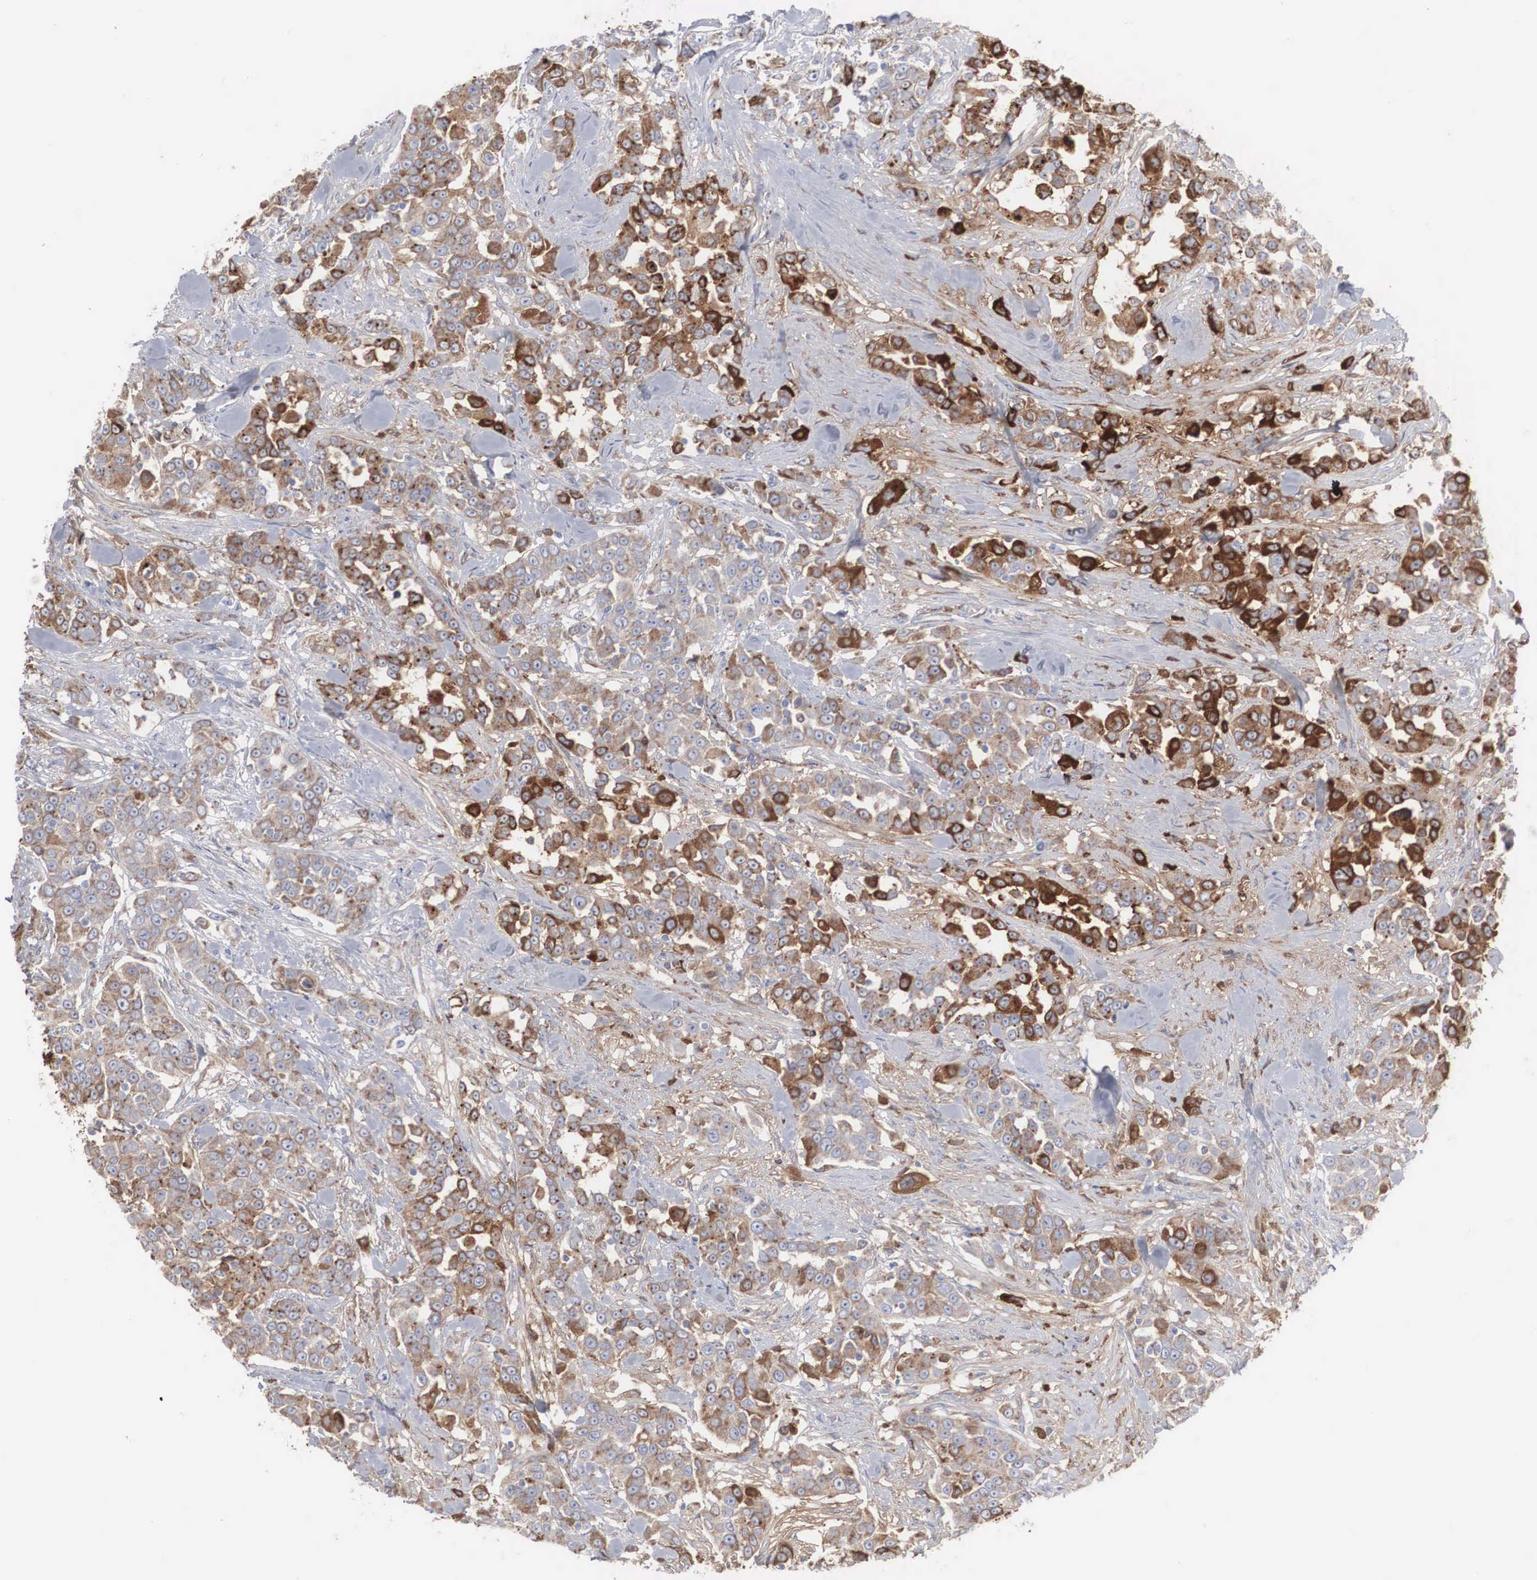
{"staining": {"intensity": "strong", "quantity": "25%-75%", "location": "cytoplasmic/membranous"}, "tissue": "urothelial cancer", "cell_type": "Tumor cells", "image_type": "cancer", "snomed": [{"axis": "morphology", "description": "Urothelial carcinoma, High grade"}, {"axis": "topography", "description": "Urinary bladder"}], "caption": "Urothelial carcinoma (high-grade) stained for a protein (brown) reveals strong cytoplasmic/membranous positive positivity in approximately 25%-75% of tumor cells.", "gene": "LGALS3BP", "patient": {"sex": "female", "age": 80}}